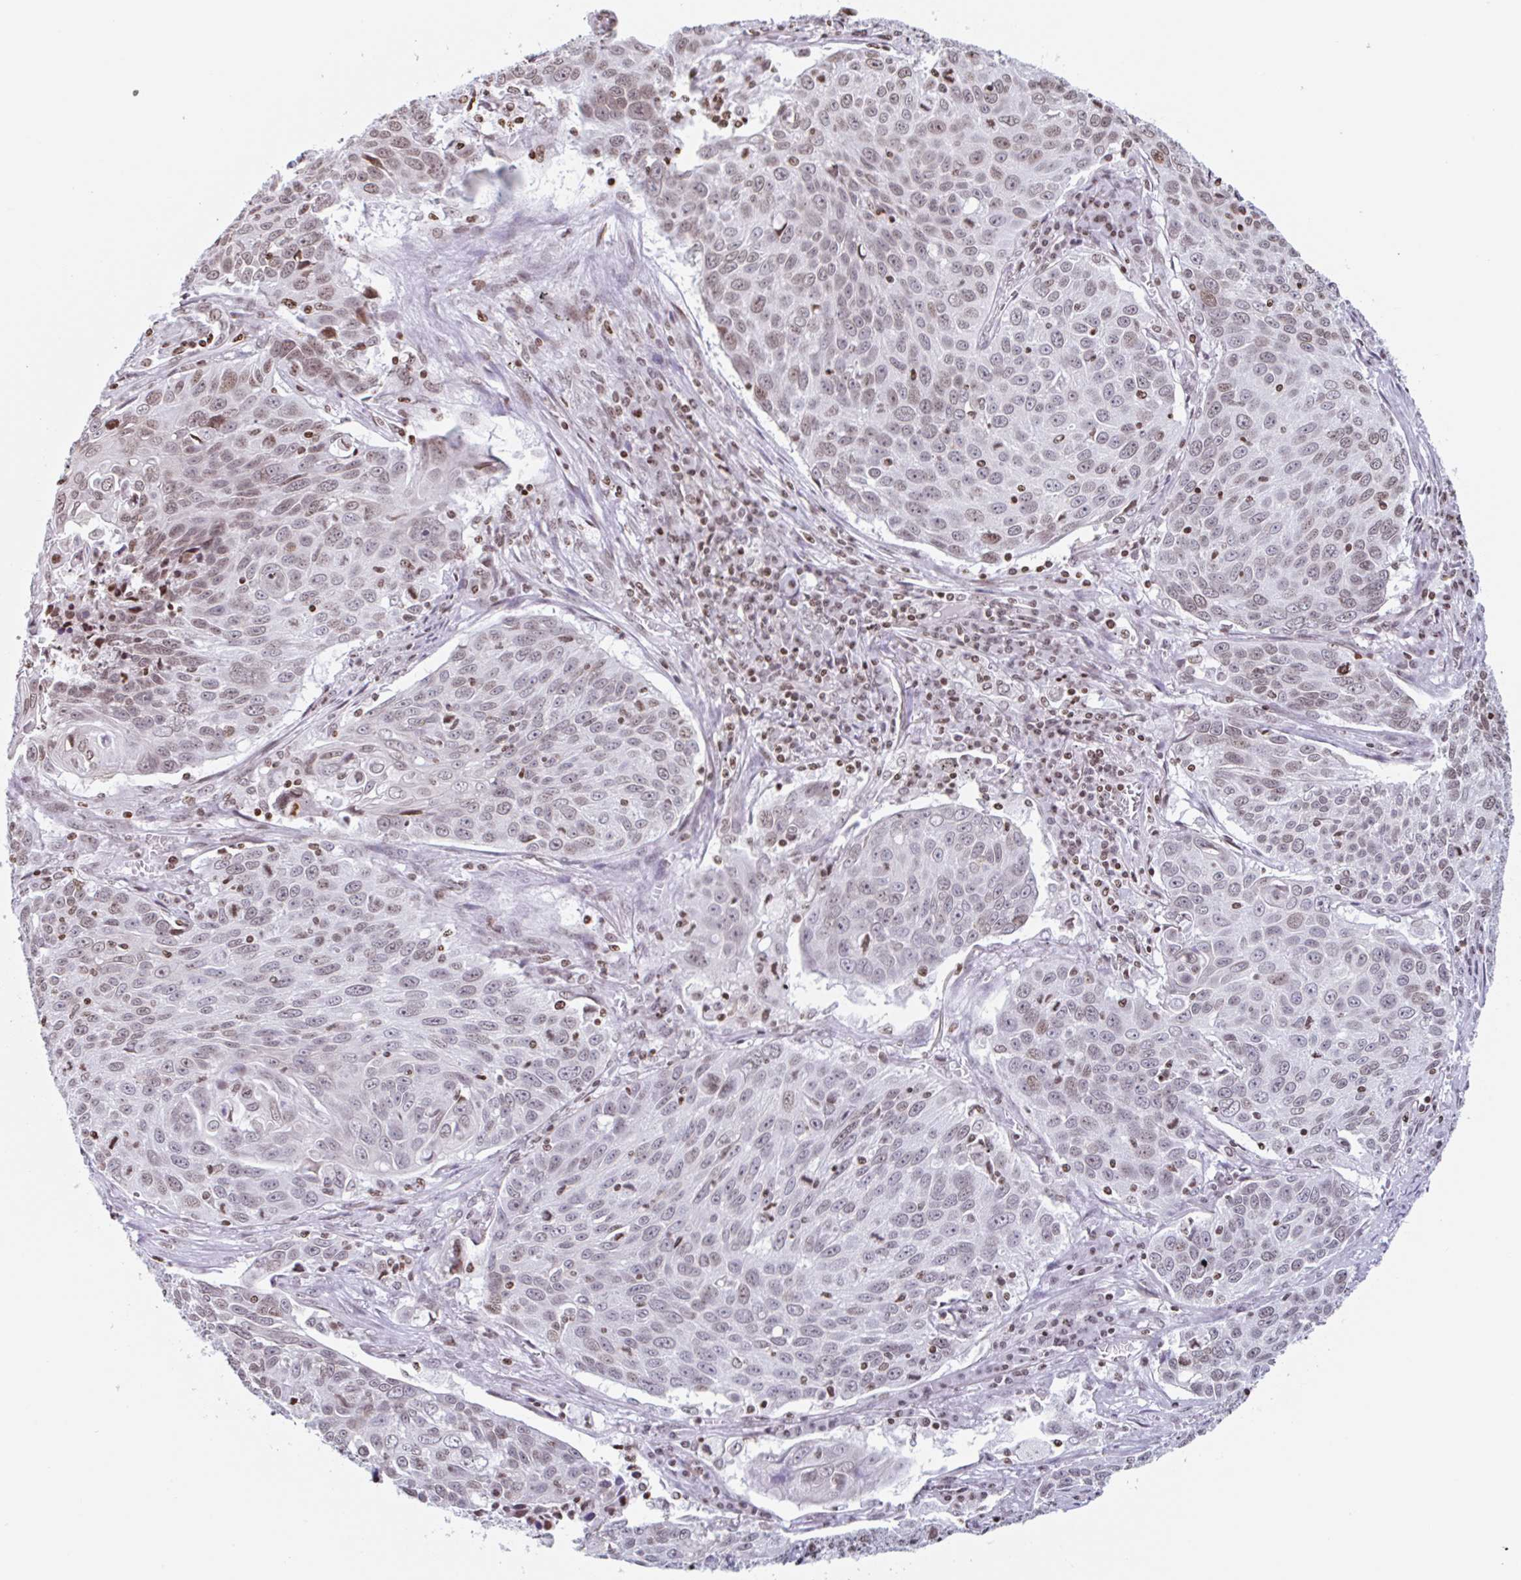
{"staining": {"intensity": "weak", "quantity": ">75%", "location": "nuclear"}, "tissue": "lung cancer", "cell_type": "Tumor cells", "image_type": "cancer", "snomed": [{"axis": "morphology", "description": "Squamous cell carcinoma, NOS"}, {"axis": "topography", "description": "Lung"}], "caption": "DAB (3,3'-diaminobenzidine) immunohistochemical staining of lung cancer reveals weak nuclear protein positivity in approximately >75% of tumor cells.", "gene": "NOL6", "patient": {"sex": "male", "age": 78}}